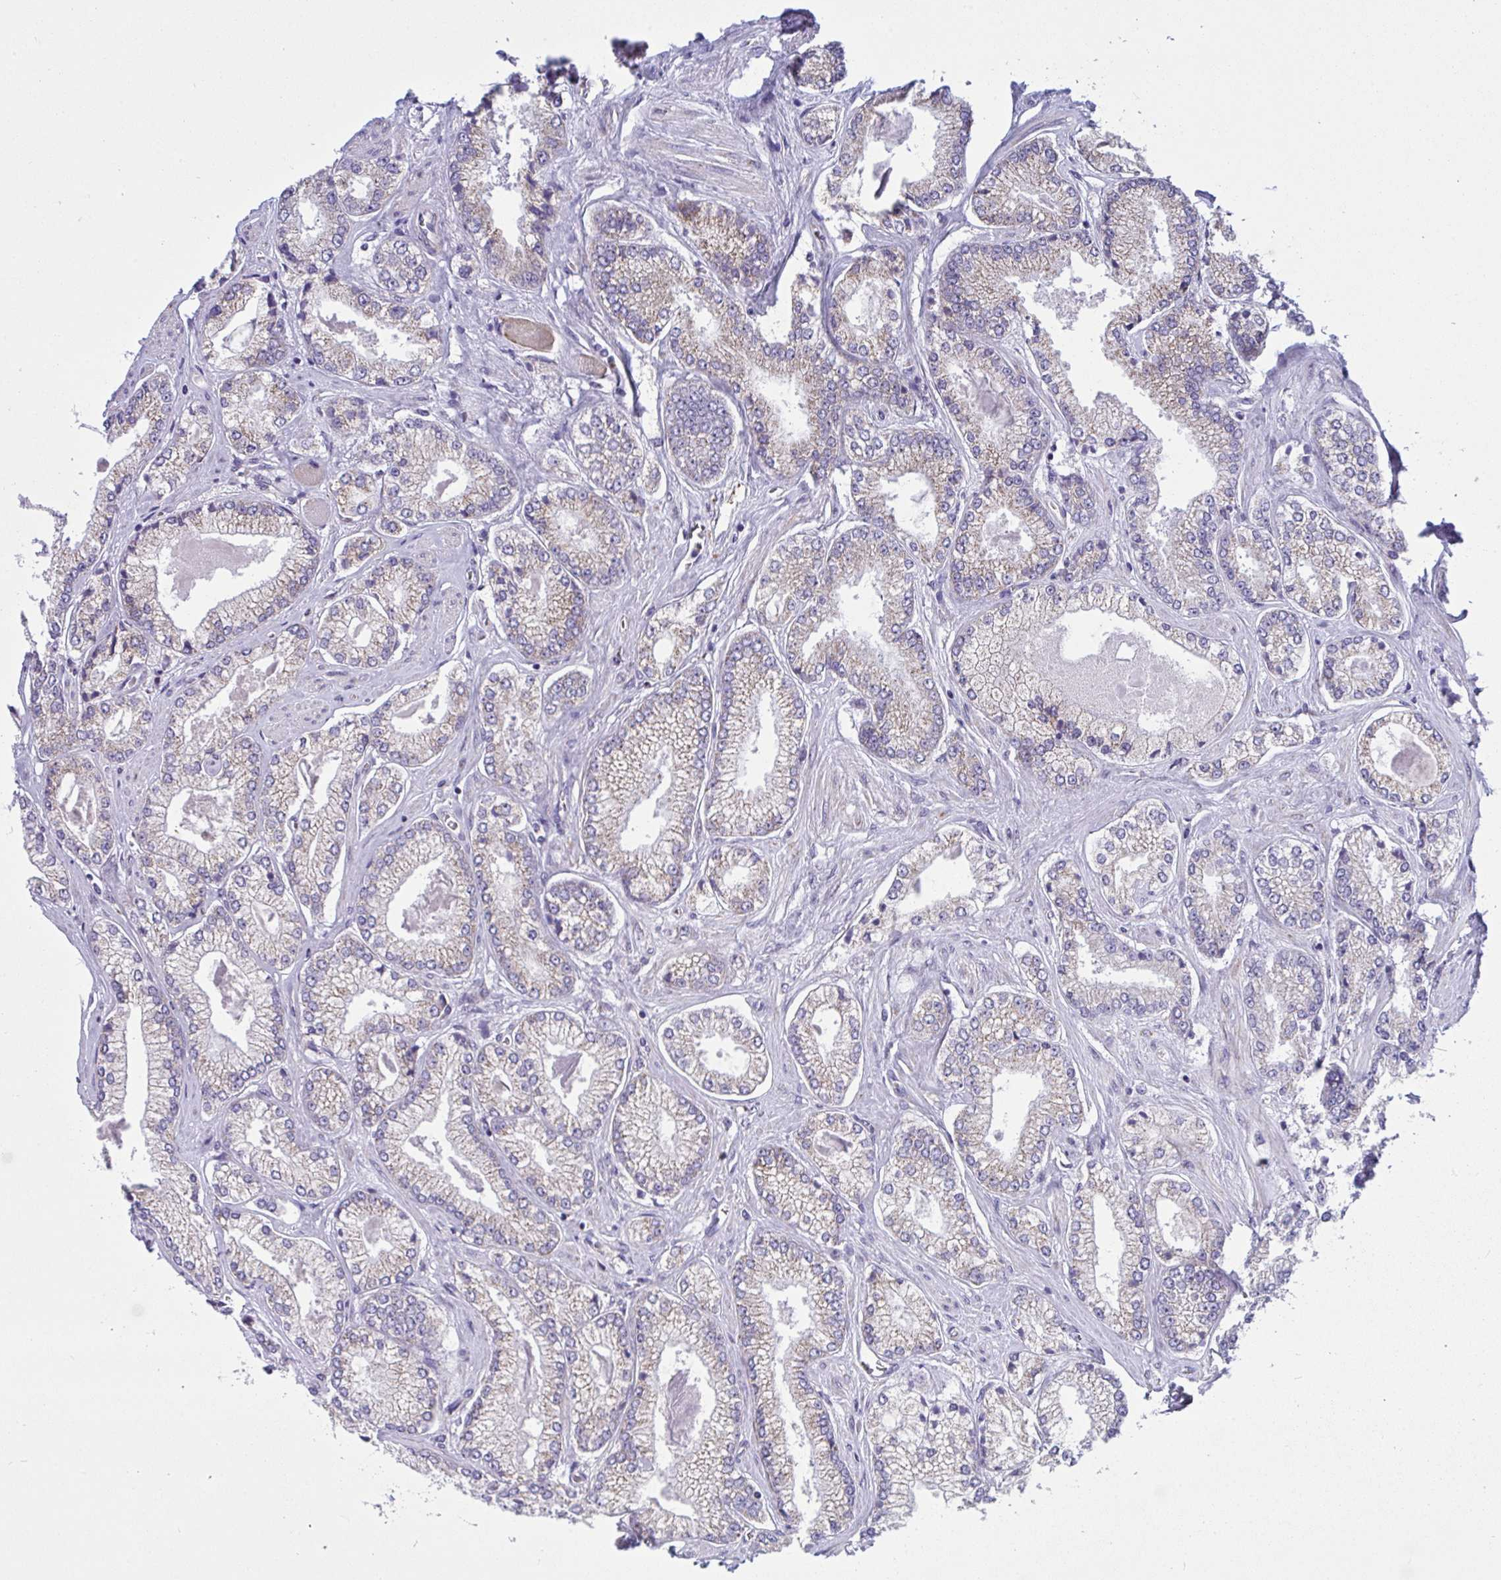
{"staining": {"intensity": "weak", "quantity": "<25%", "location": "cytoplasmic/membranous"}, "tissue": "prostate cancer", "cell_type": "Tumor cells", "image_type": "cancer", "snomed": [{"axis": "morphology", "description": "Adenocarcinoma, Low grade"}, {"axis": "topography", "description": "Prostate"}], "caption": "DAB (3,3'-diaminobenzidine) immunohistochemical staining of human prostate cancer (adenocarcinoma (low-grade)) displays no significant expression in tumor cells.", "gene": "DTX3", "patient": {"sex": "male", "age": 67}}